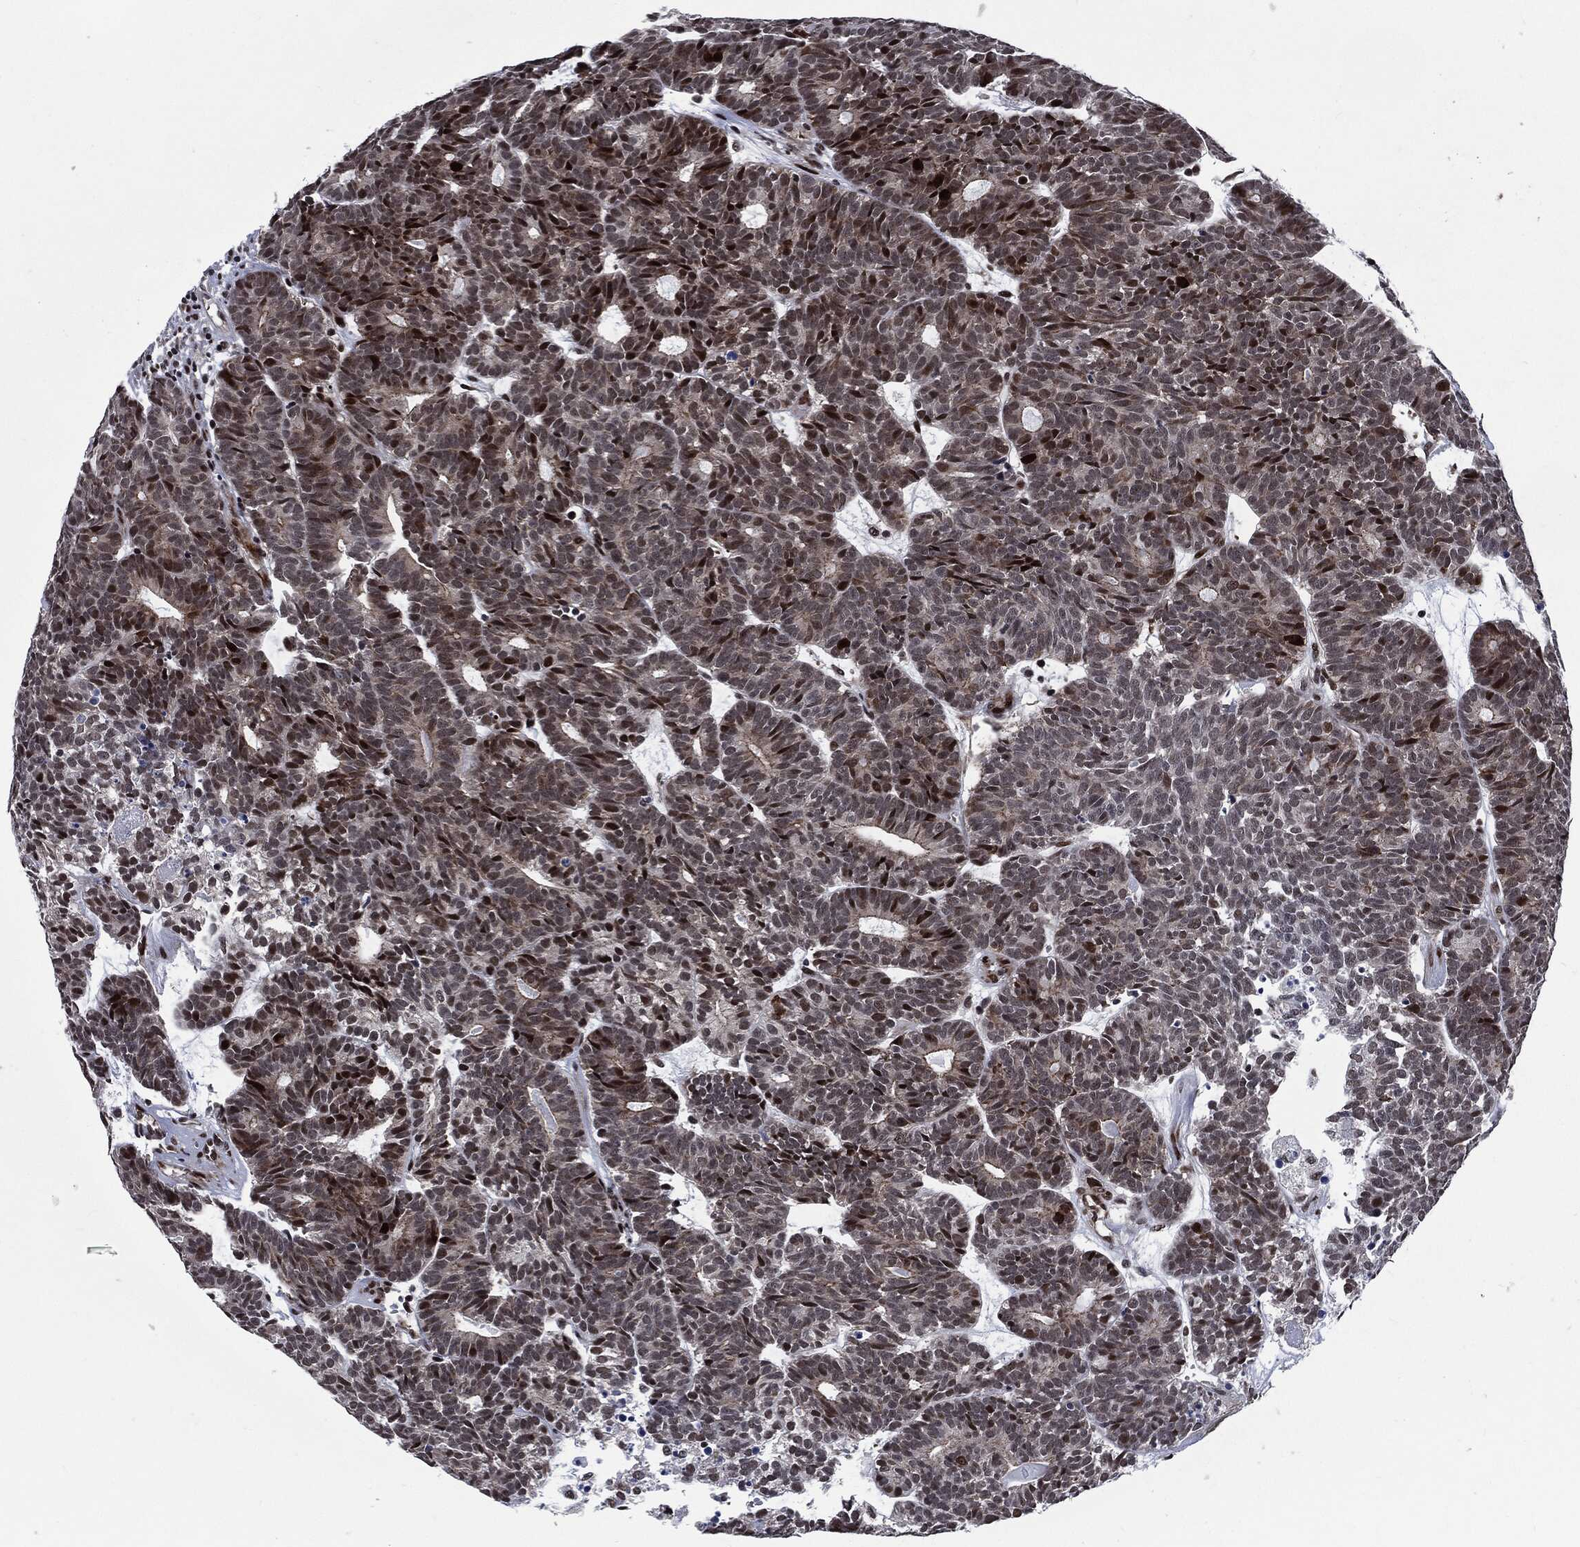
{"staining": {"intensity": "strong", "quantity": "<25%", "location": "nuclear"}, "tissue": "head and neck cancer", "cell_type": "Tumor cells", "image_type": "cancer", "snomed": [{"axis": "morphology", "description": "Adenocarcinoma, NOS"}, {"axis": "topography", "description": "Head-Neck"}], "caption": "Immunohistochemical staining of head and neck cancer displays medium levels of strong nuclear staining in approximately <25% of tumor cells.", "gene": "AKT2", "patient": {"sex": "female", "age": 81}}